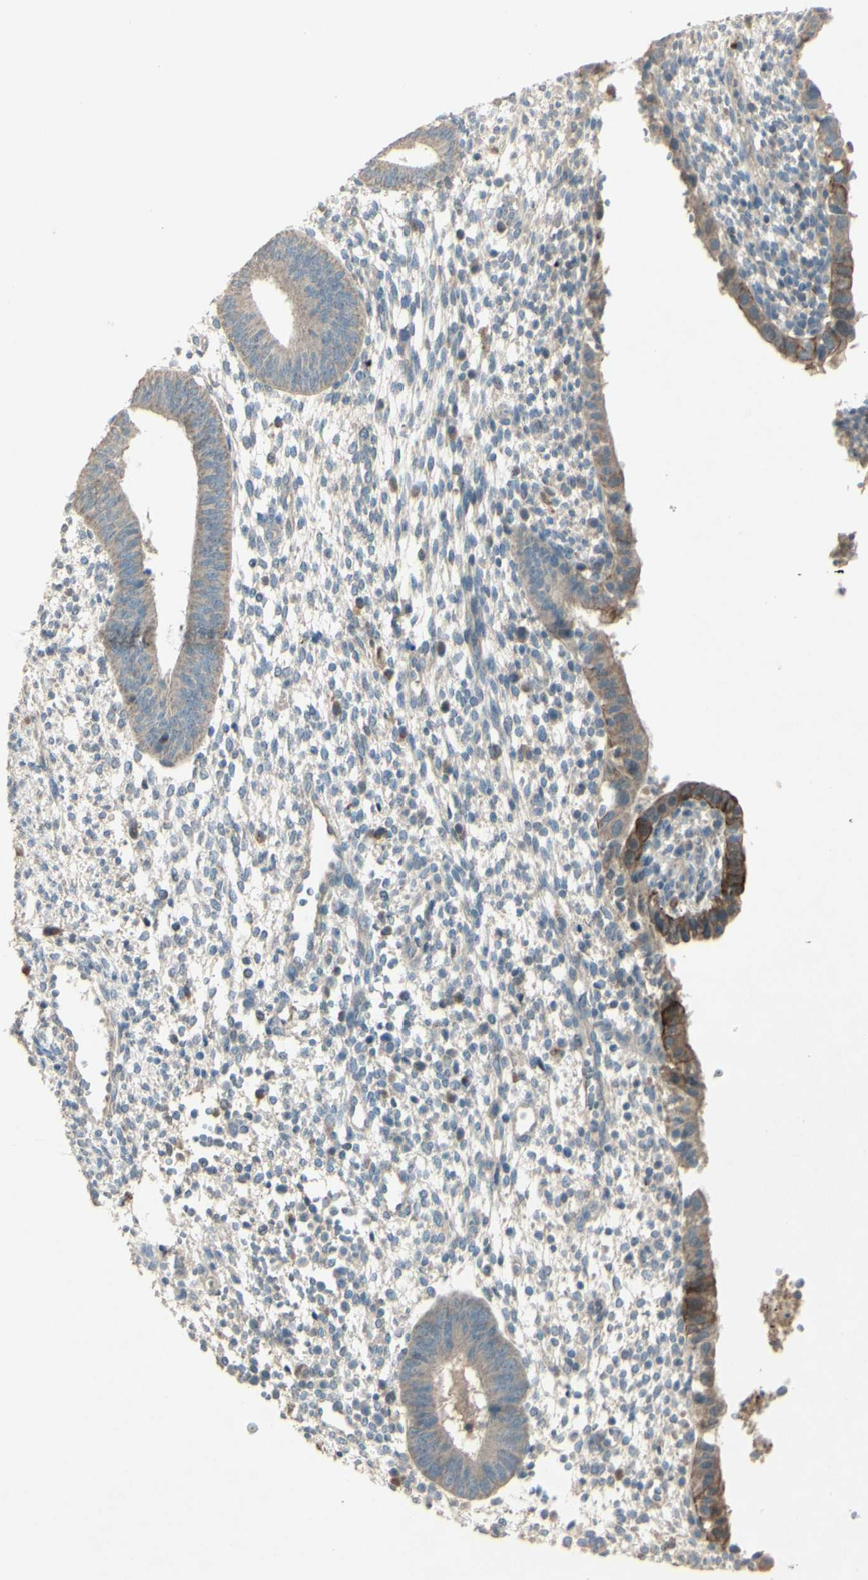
{"staining": {"intensity": "weak", "quantity": "<25%", "location": "cytoplasmic/membranous"}, "tissue": "endometrium", "cell_type": "Cells in endometrial stroma", "image_type": "normal", "snomed": [{"axis": "morphology", "description": "Normal tissue, NOS"}, {"axis": "topography", "description": "Endometrium"}], "caption": "Benign endometrium was stained to show a protein in brown. There is no significant staining in cells in endometrial stroma. (DAB immunohistochemistry (IHC) with hematoxylin counter stain).", "gene": "TIMM21", "patient": {"sex": "female", "age": 35}}